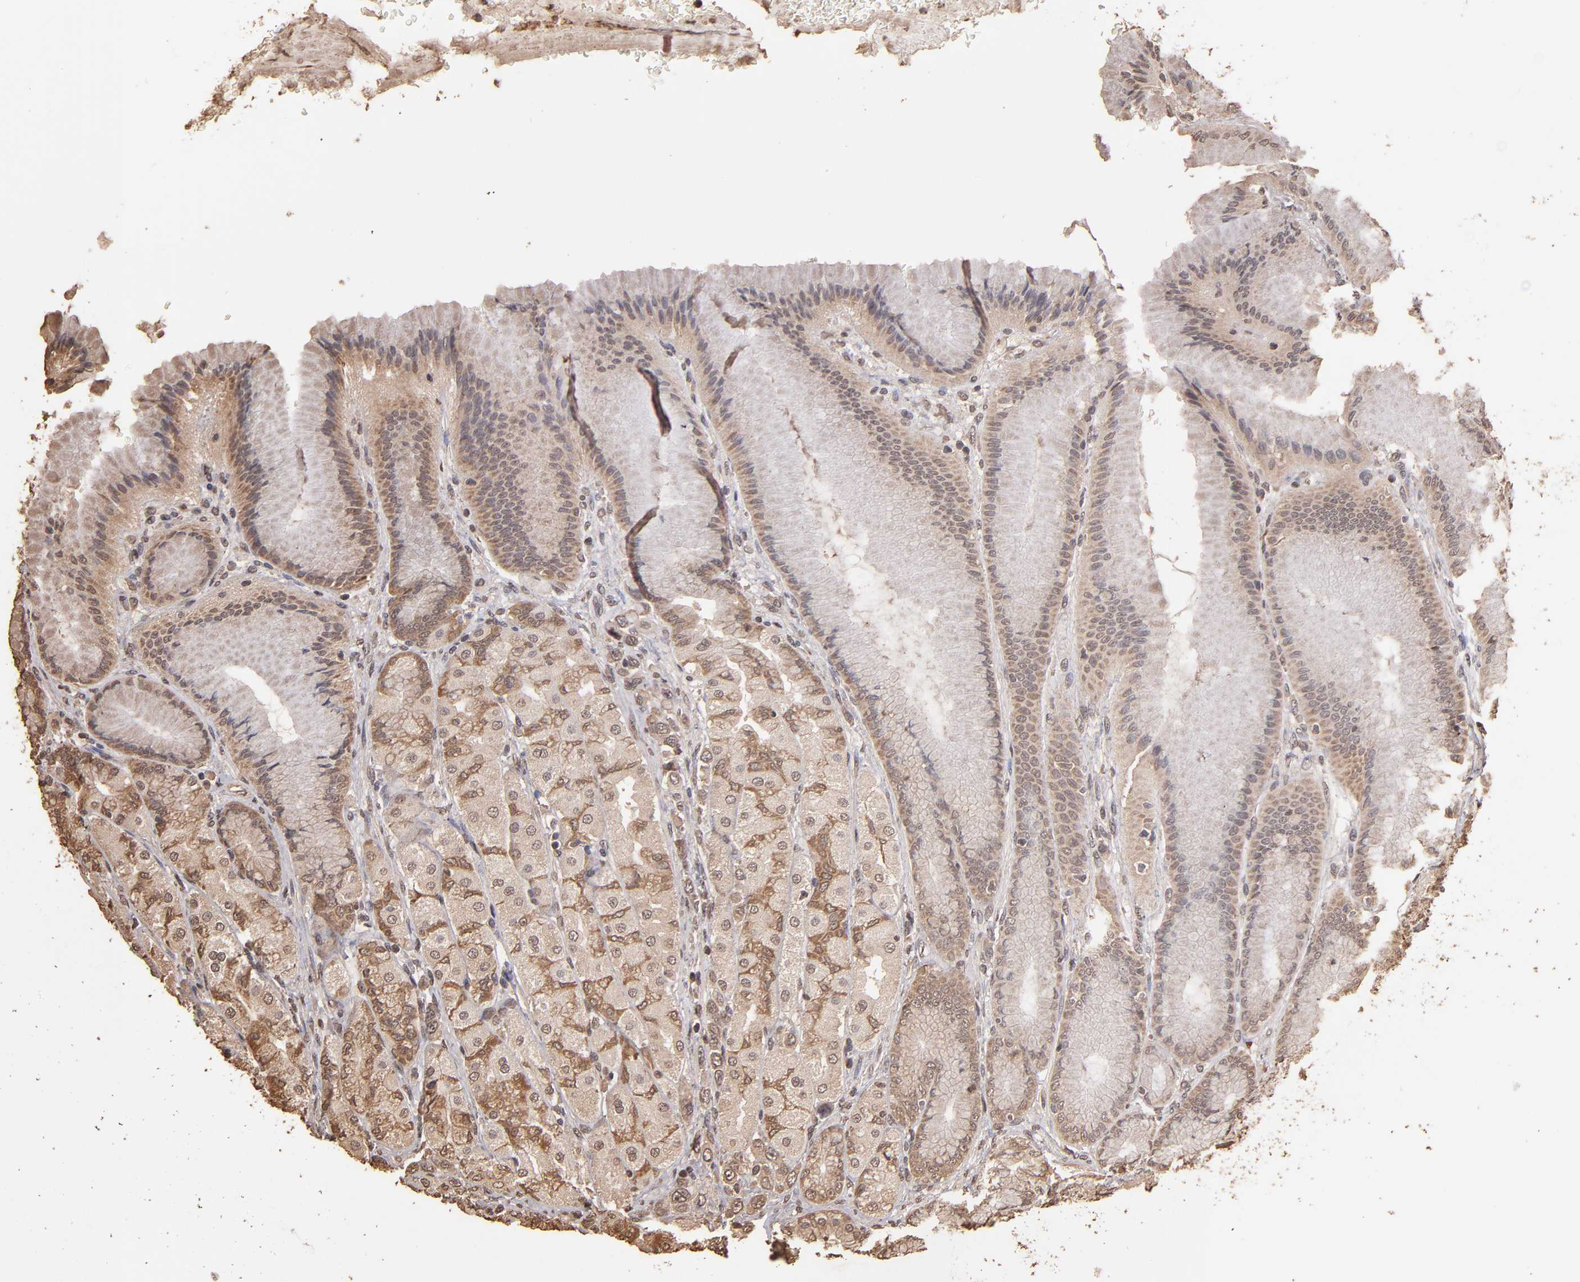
{"staining": {"intensity": "moderate", "quantity": ">75%", "location": "cytoplasmic/membranous"}, "tissue": "stomach", "cell_type": "Glandular cells", "image_type": "normal", "snomed": [{"axis": "morphology", "description": "Normal tissue, NOS"}, {"axis": "morphology", "description": "Adenocarcinoma, NOS"}, {"axis": "topography", "description": "Stomach"}, {"axis": "topography", "description": "Stomach, lower"}], "caption": "The histopathology image demonstrates immunohistochemical staining of normal stomach. There is moderate cytoplasmic/membranous positivity is present in about >75% of glandular cells.", "gene": "OPHN1", "patient": {"sex": "female", "age": 65}}